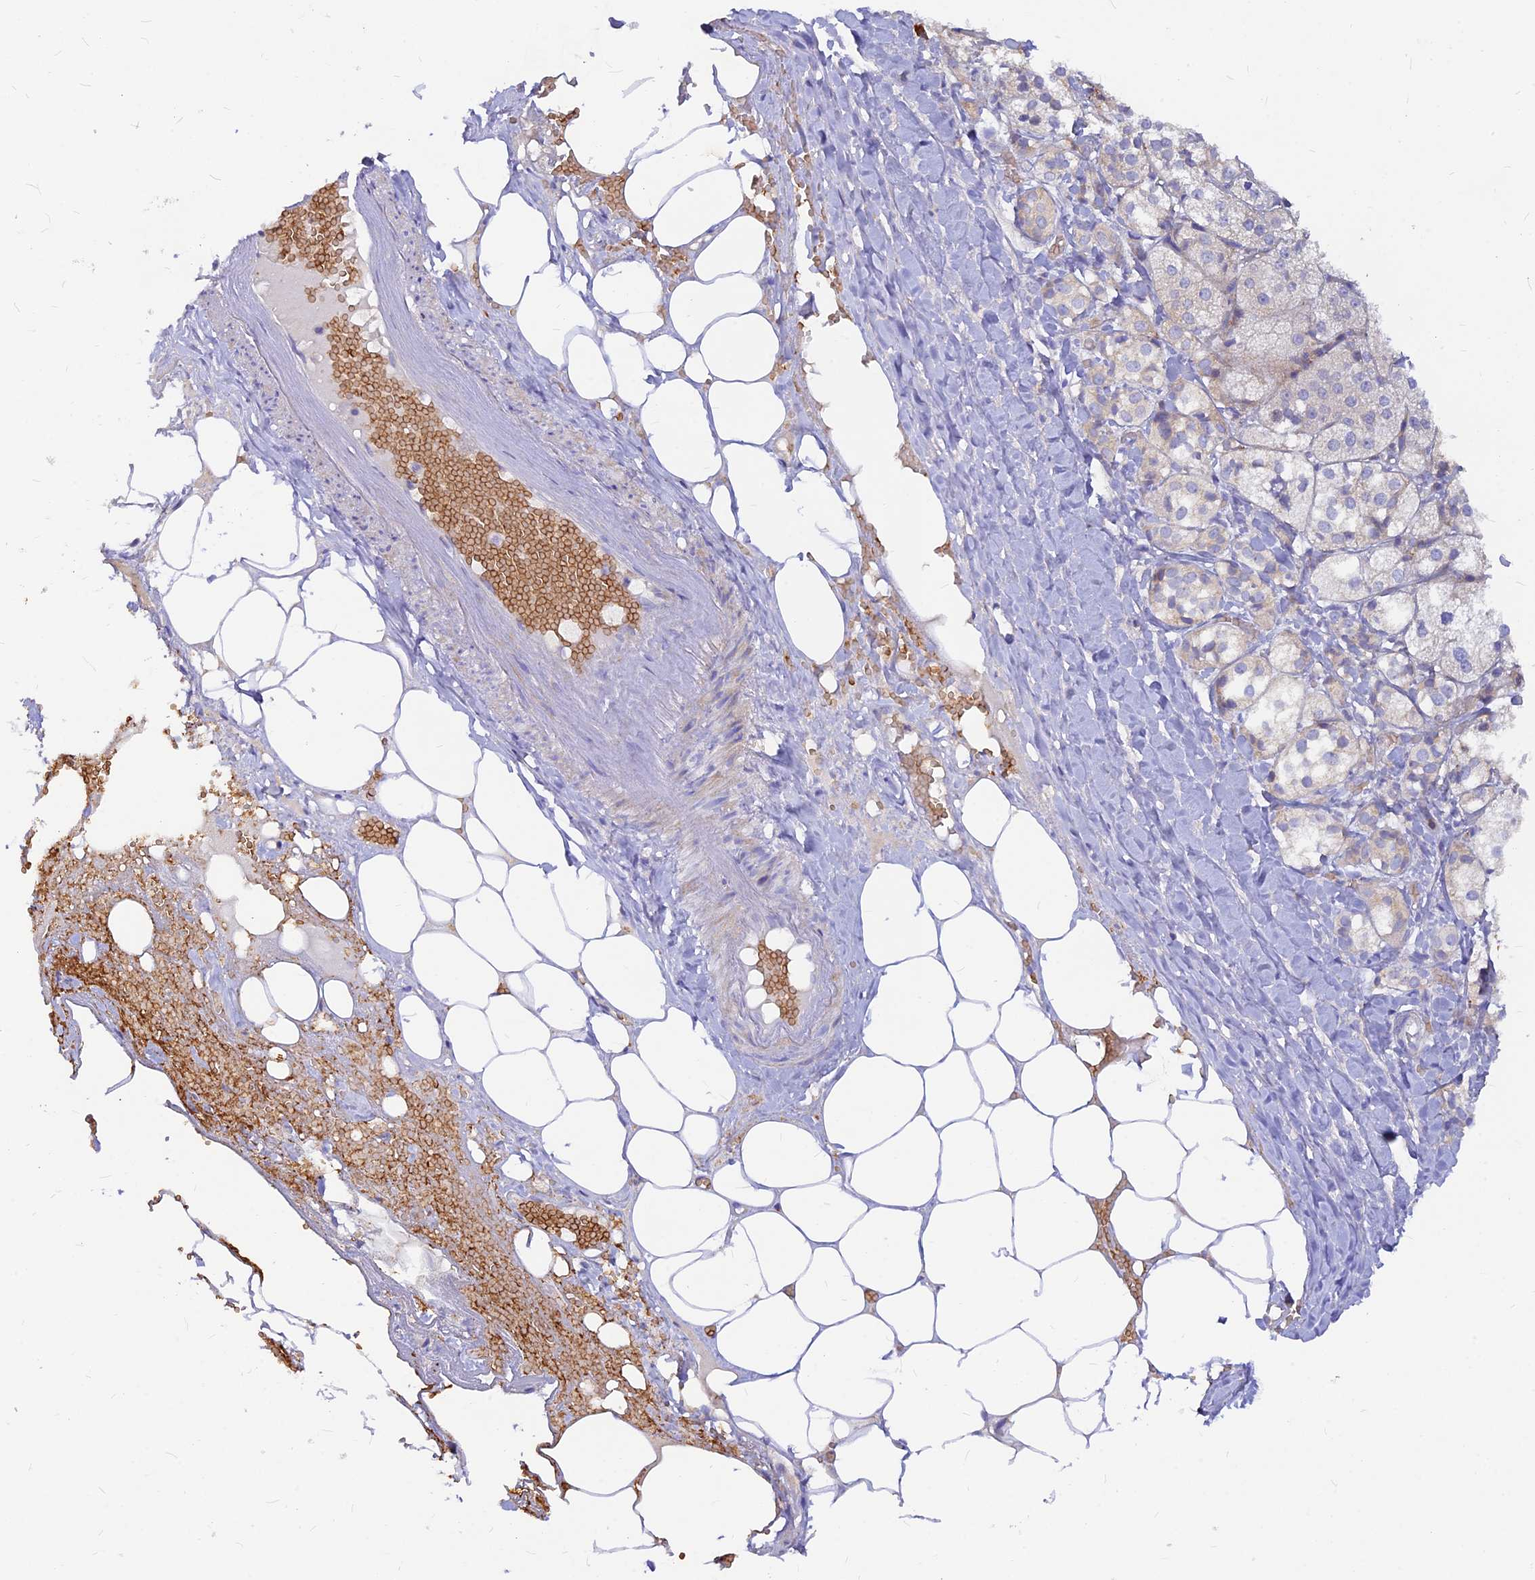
{"staining": {"intensity": "moderate", "quantity": "<25%", "location": "cytoplasmic/membranous"}, "tissue": "adrenal gland", "cell_type": "Glandular cells", "image_type": "normal", "snomed": [{"axis": "morphology", "description": "Normal tissue, NOS"}, {"axis": "topography", "description": "Adrenal gland"}], "caption": "A photomicrograph showing moderate cytoplasmic/membranous staining in about <25% of glandular cells in benign adrenal gland, as visualized by brown immunohistochemical staining.", "gene": "DENND2D", "patient": {"sex": "female", "age": 61}}